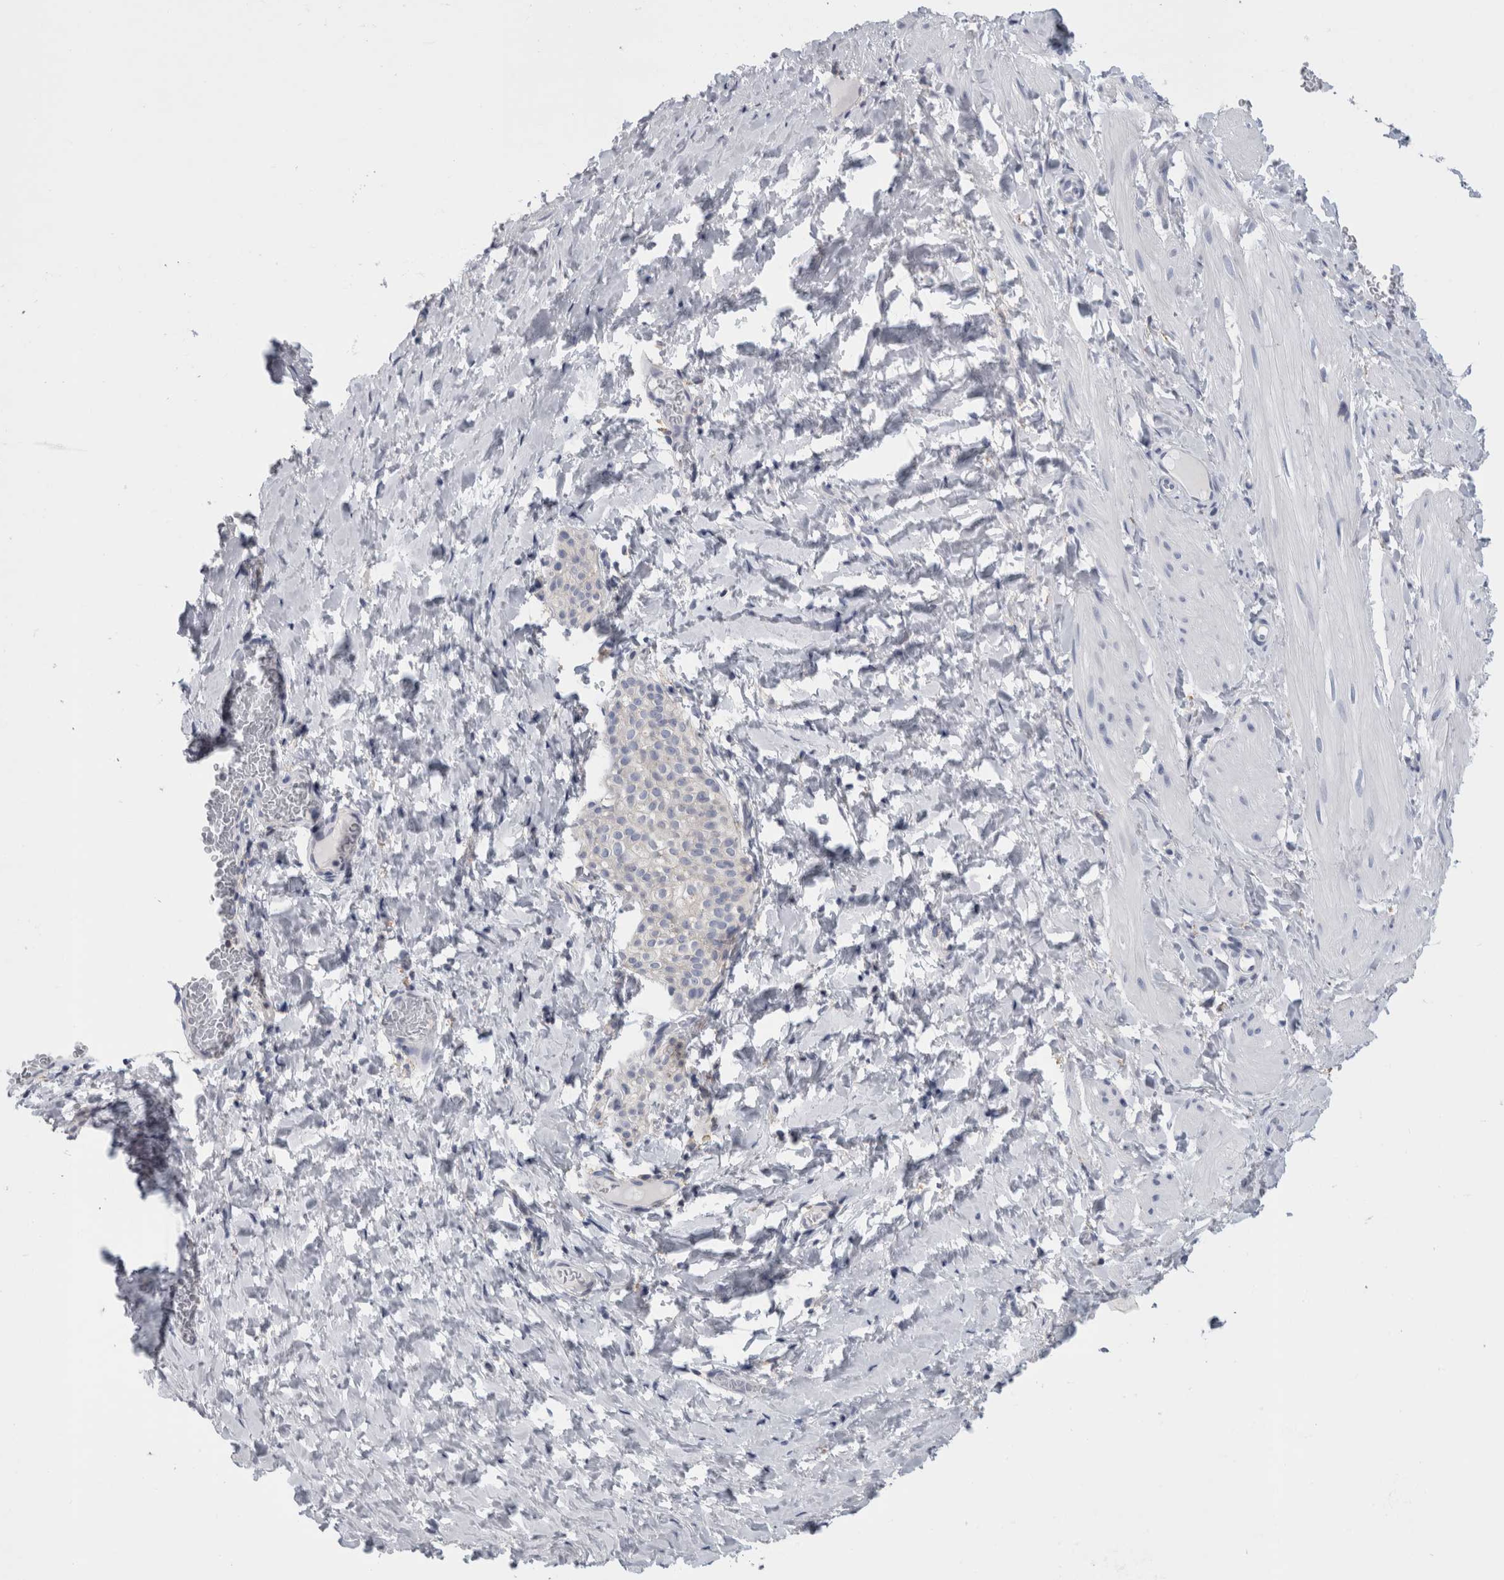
{"staining": {"intensity": "negative", "quantity": "none", "location": "none"}, "tissue": "smooth muscle", "cell_type": "Smooth muscle cells", "image_type": "normal", "snomed": [{"axis": "morphology", "description": "Normal tissue, NOS"}, {"axis": "topography", "description": "Smooth muscle"}], "caption": "High power microscopy micrograph of an immunohistochemistry micrograph of benign smooth muscle, revealing no significant expression in smooth muscle cells.", "gene": "ANKFY1", "patient": {"sex": "male", "age": 16}}